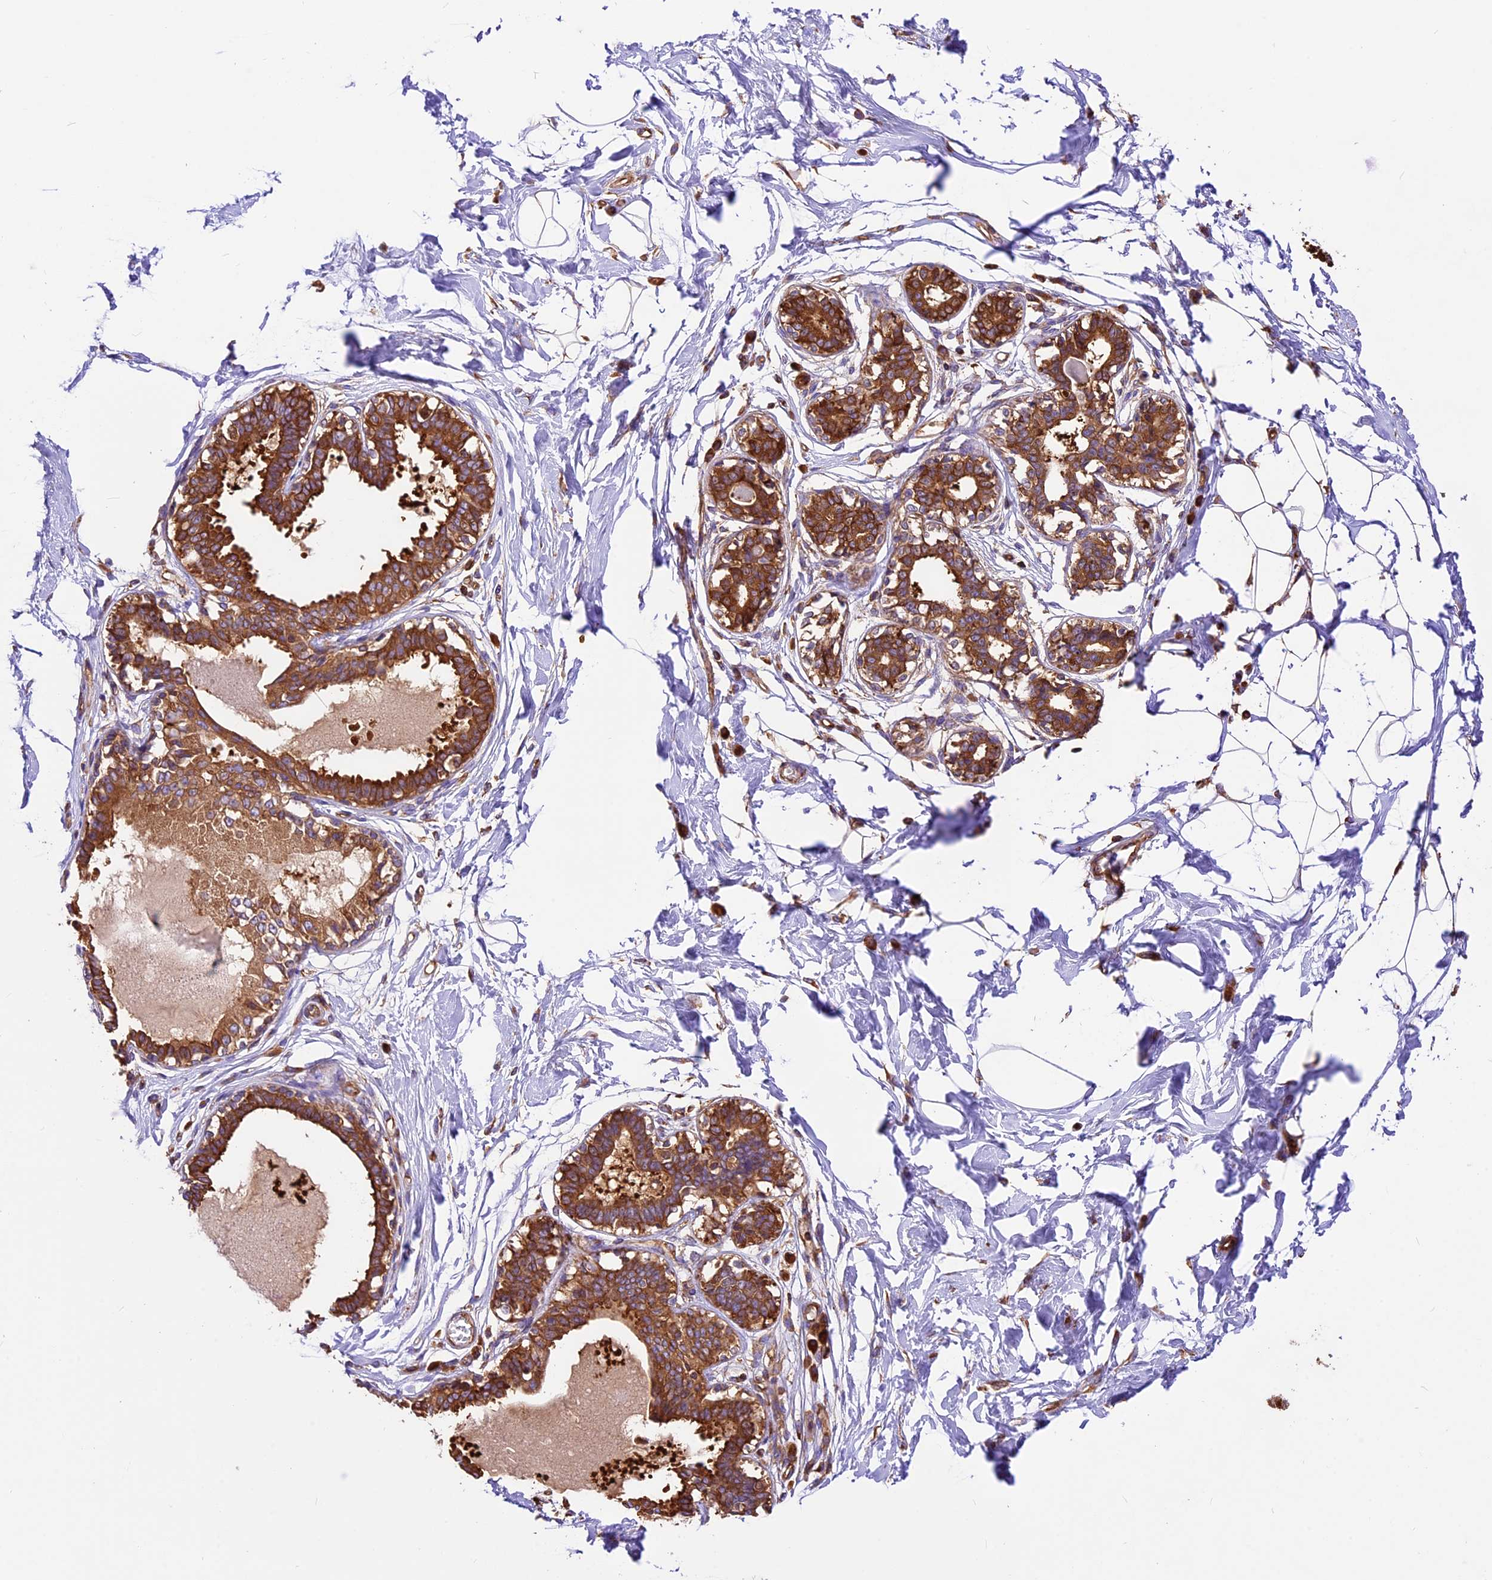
{"staining": {"intensity": "moderate", "quantity": ">75%", "location": "cytoplasmic/membranous"}, "tissue": "breast", "cell_type": "Adipocytes", "image_type": "normal", "snomed": [{"axis": "morphology", "description": "Normal tissue, NOS"}, {"axis": "topography", "description": "Breast"}], "caption": "A brown stain labels moderate cytoplasmic/membranous staining of a protein in adipocytes of unremarkable human breast. (DAB IHC, brown staining for protein, blue staining for nuclei).", "gene": "KARS1", "patient": {"sex": "female", "age": 45}}